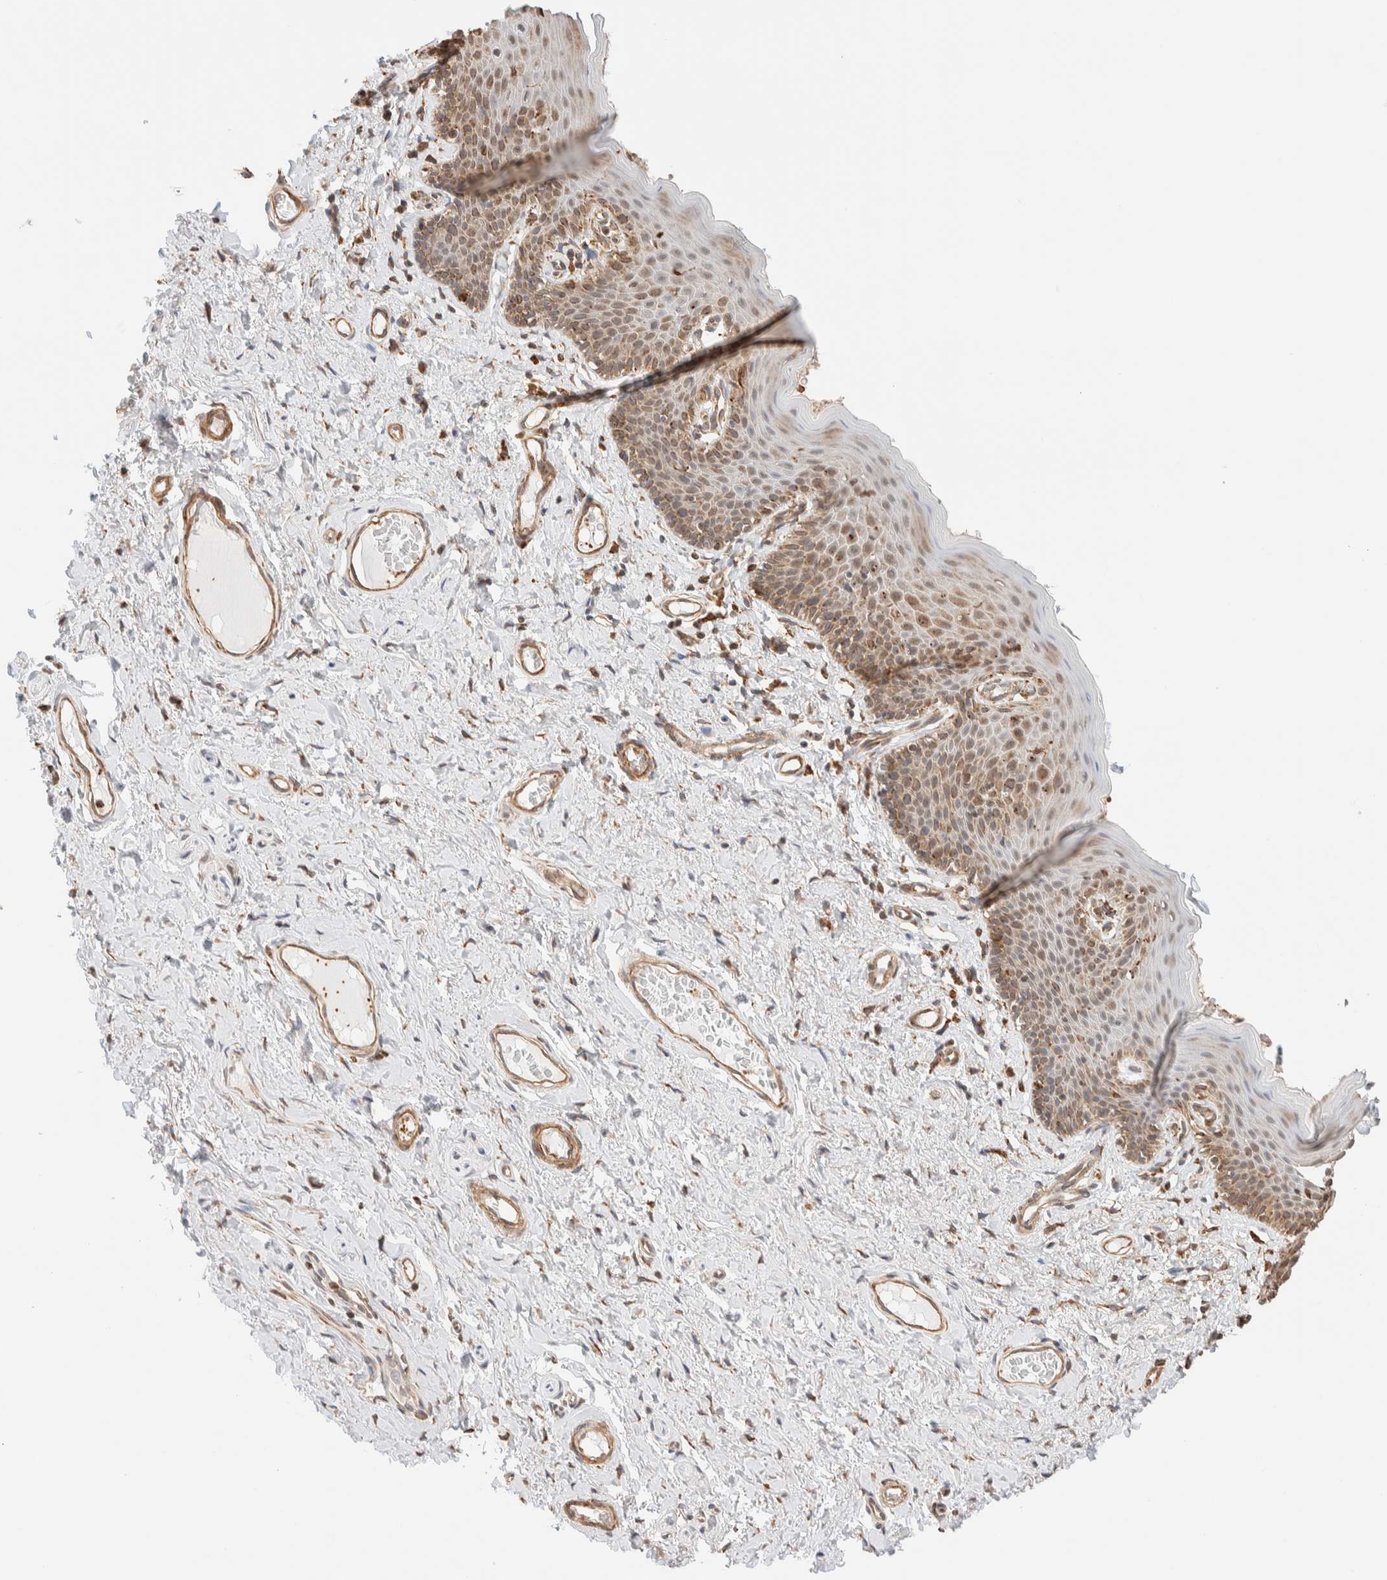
{"staining": {"intensity": "moderate", "quantity": ">75%", "location": "cytoplasmic/membranous,nuclear"}, "tissue": "skin", "cell_type": "Epidermal cells", "image_type": "normal", "snomed": [{"axis": "morphology", "description": "Normal tissue, NOS"}, {"axis": "topography", "description": "Vulva"}], "caption": "Skin stained for a protein (brown) displays moderate cytoplasmic/membranous,nuclear positive positivity in approximately >75% of epidermal cells.", "gene": "INTS1", "patient": {"sex": "female", "age": 66}}